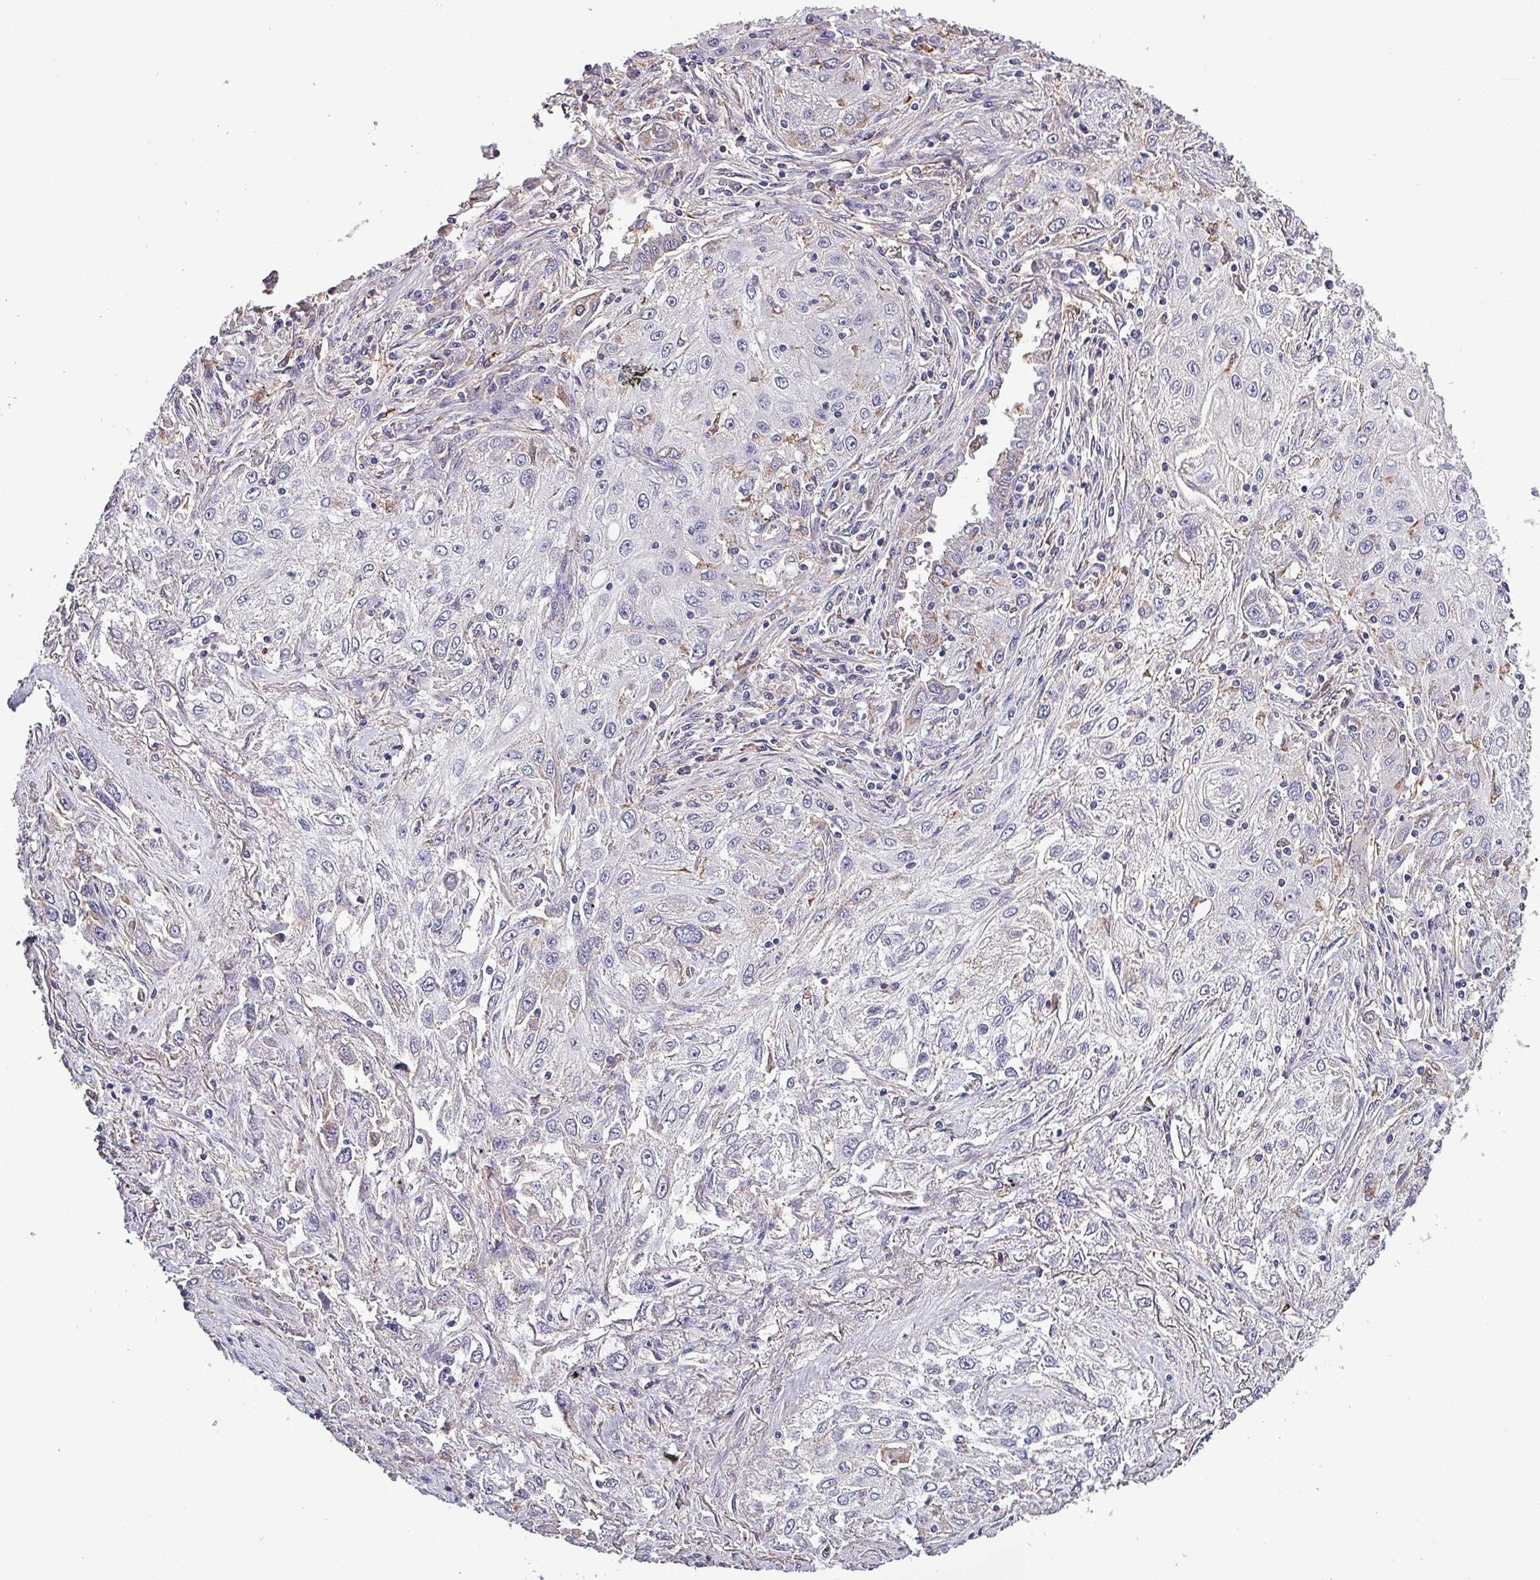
{"staining": {"intensity": "negative", "quantity": "none", "location": "none"}, "tissue": "lung cancer", "cell_type": "Tumor cells", "image_type": "cancer", "snomed": [{"axis": "morphology", "description": "Squamous cell carcinoma, NOS"}, {"axis": "topography", "description": "Lung"}], "caption": "Immunohistochemical staining of human squamous cell carcinoma (lung) demonstrates no significant positivity in tumor cells.", "gene": "HTRA4", "patient": {"sex": "female", "age": 69}}